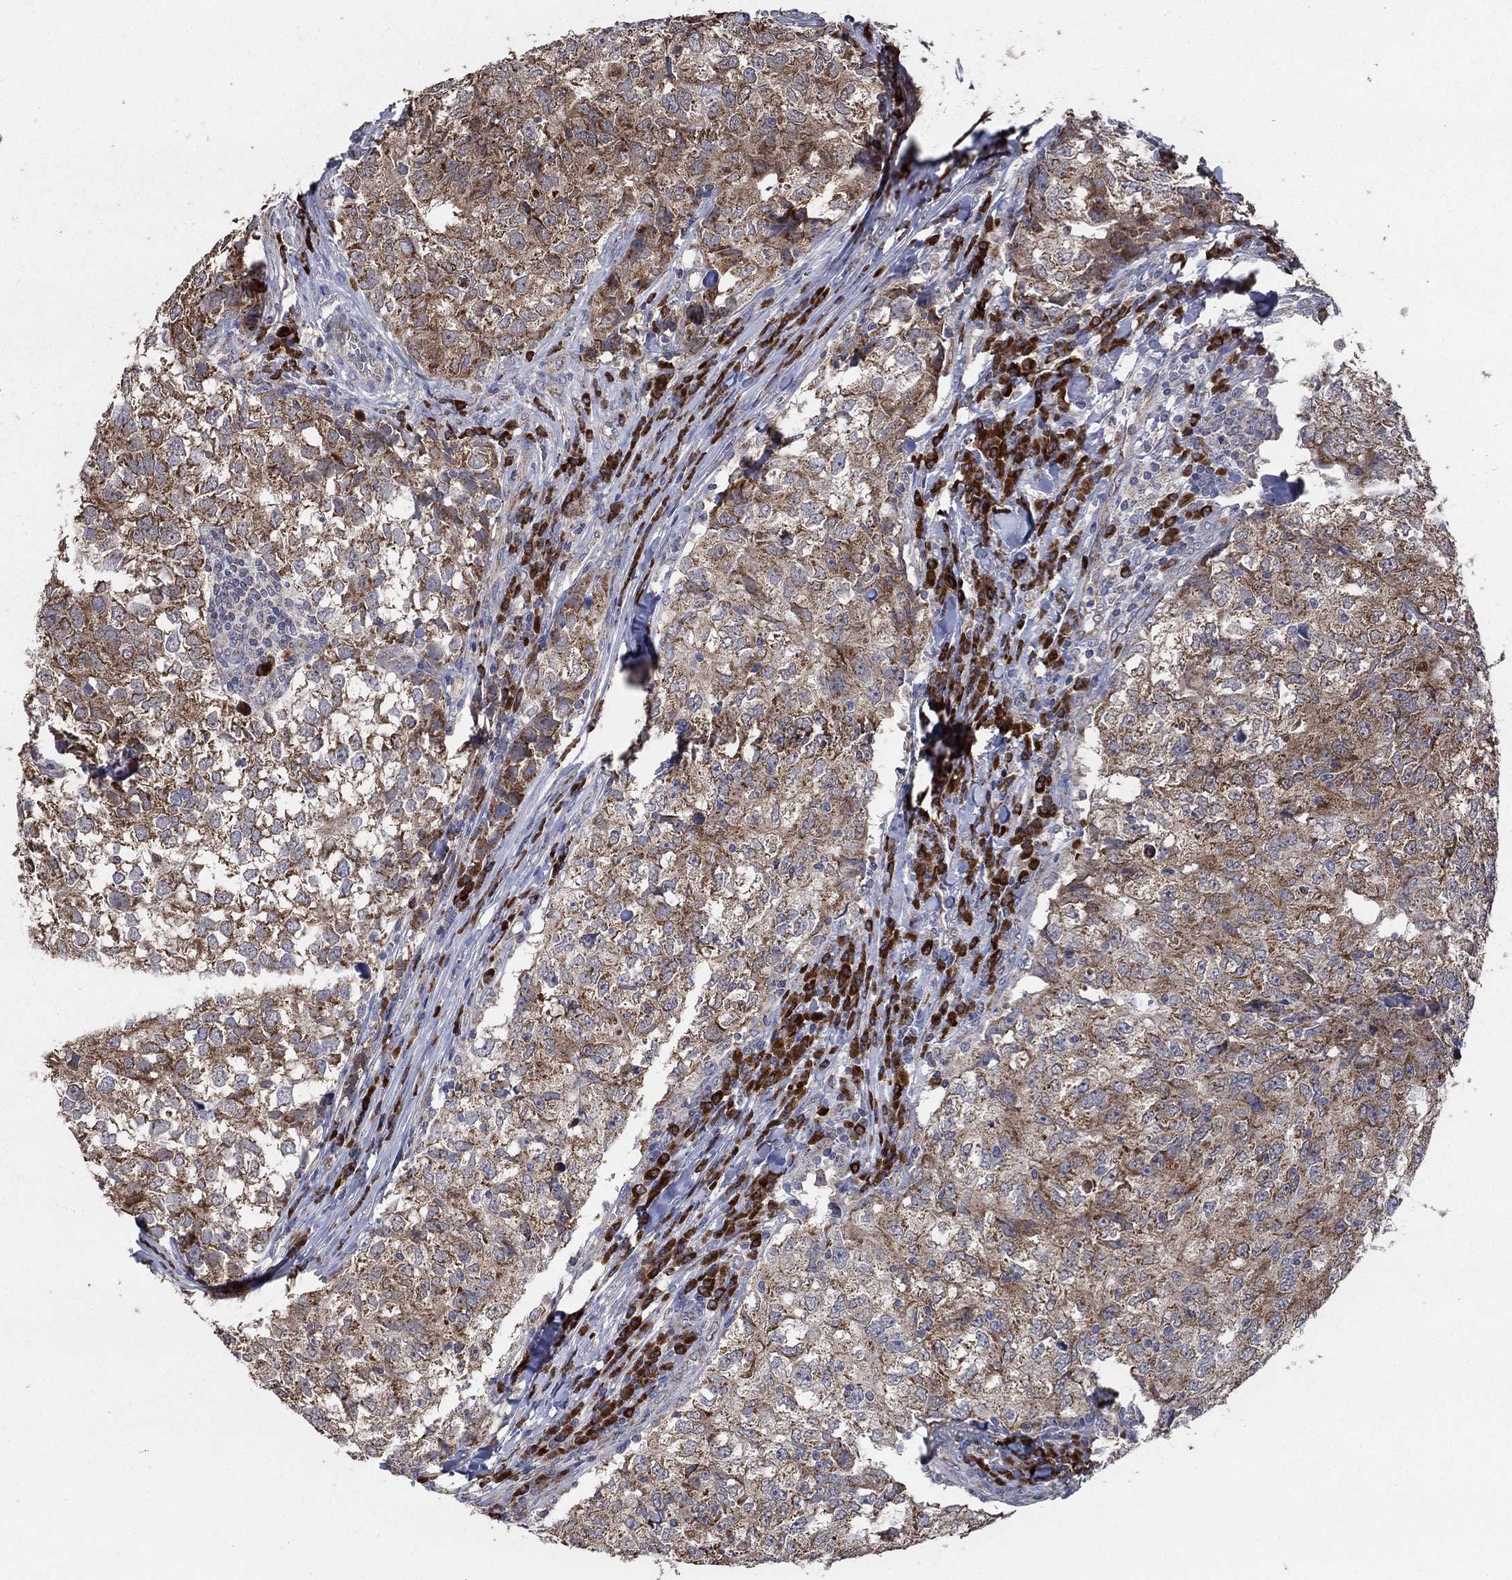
{"staining": {"intensity": "moderate", "quantity": ">75%", "location": "cytoplasmic/membranous"}, "tissue": "breast cancer", "cell_type": "Tumor cells", "image_type": "cancer", "snomed": [{"axis": "morphology", "description": "Duct carcinoma"}, {"axis": "topography", "description": "Breast"}], "caption": "Immunohistochemical staining of human invasive ductal carcinoma (breast) displays medium levels of moderate cytoplasmic/membranous protein positivity in approximately >75% of tumor cells. (Brightfield microscopy of DAB IHC at high magnification).", "gene": "HID1", "patient": {"sex": "female", "age": 30}}